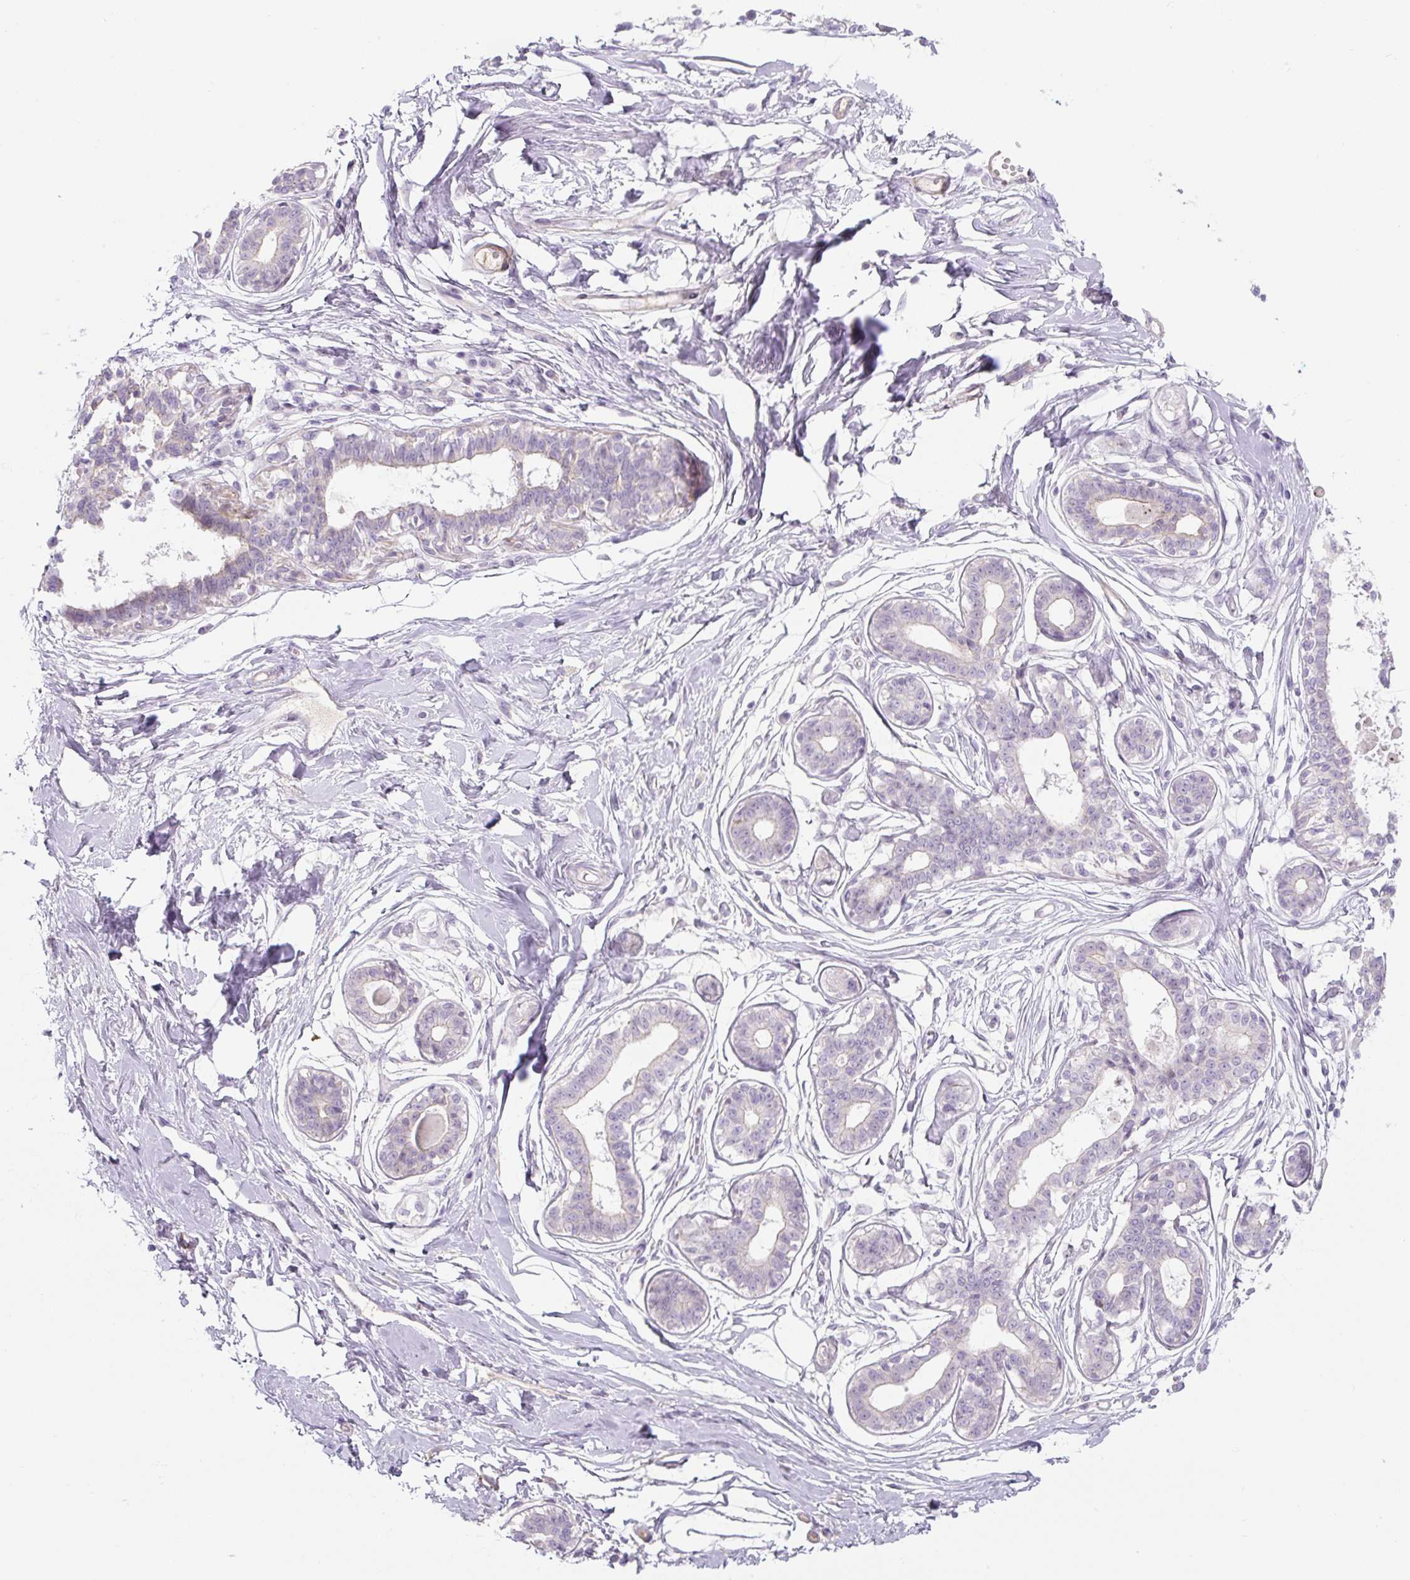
{"staining": {"intensity": "negative", "quantity": "none", "location": "none"}, "tissue": "breast", "cell_type": "Adipocytes", "image_type": "normal", "snomed": [{"axis": "morphology", "description": "Normal tissue, NOS"}, {"axis": "topography", "description": "Breast"}], "caption": "Immunohistochemistry (IHC) image of benign breast stained for a protein (brown), which reveals no expression in adipocytes.", "gene": "PRM1", "patient": {"sex": "female", "age": 45}}